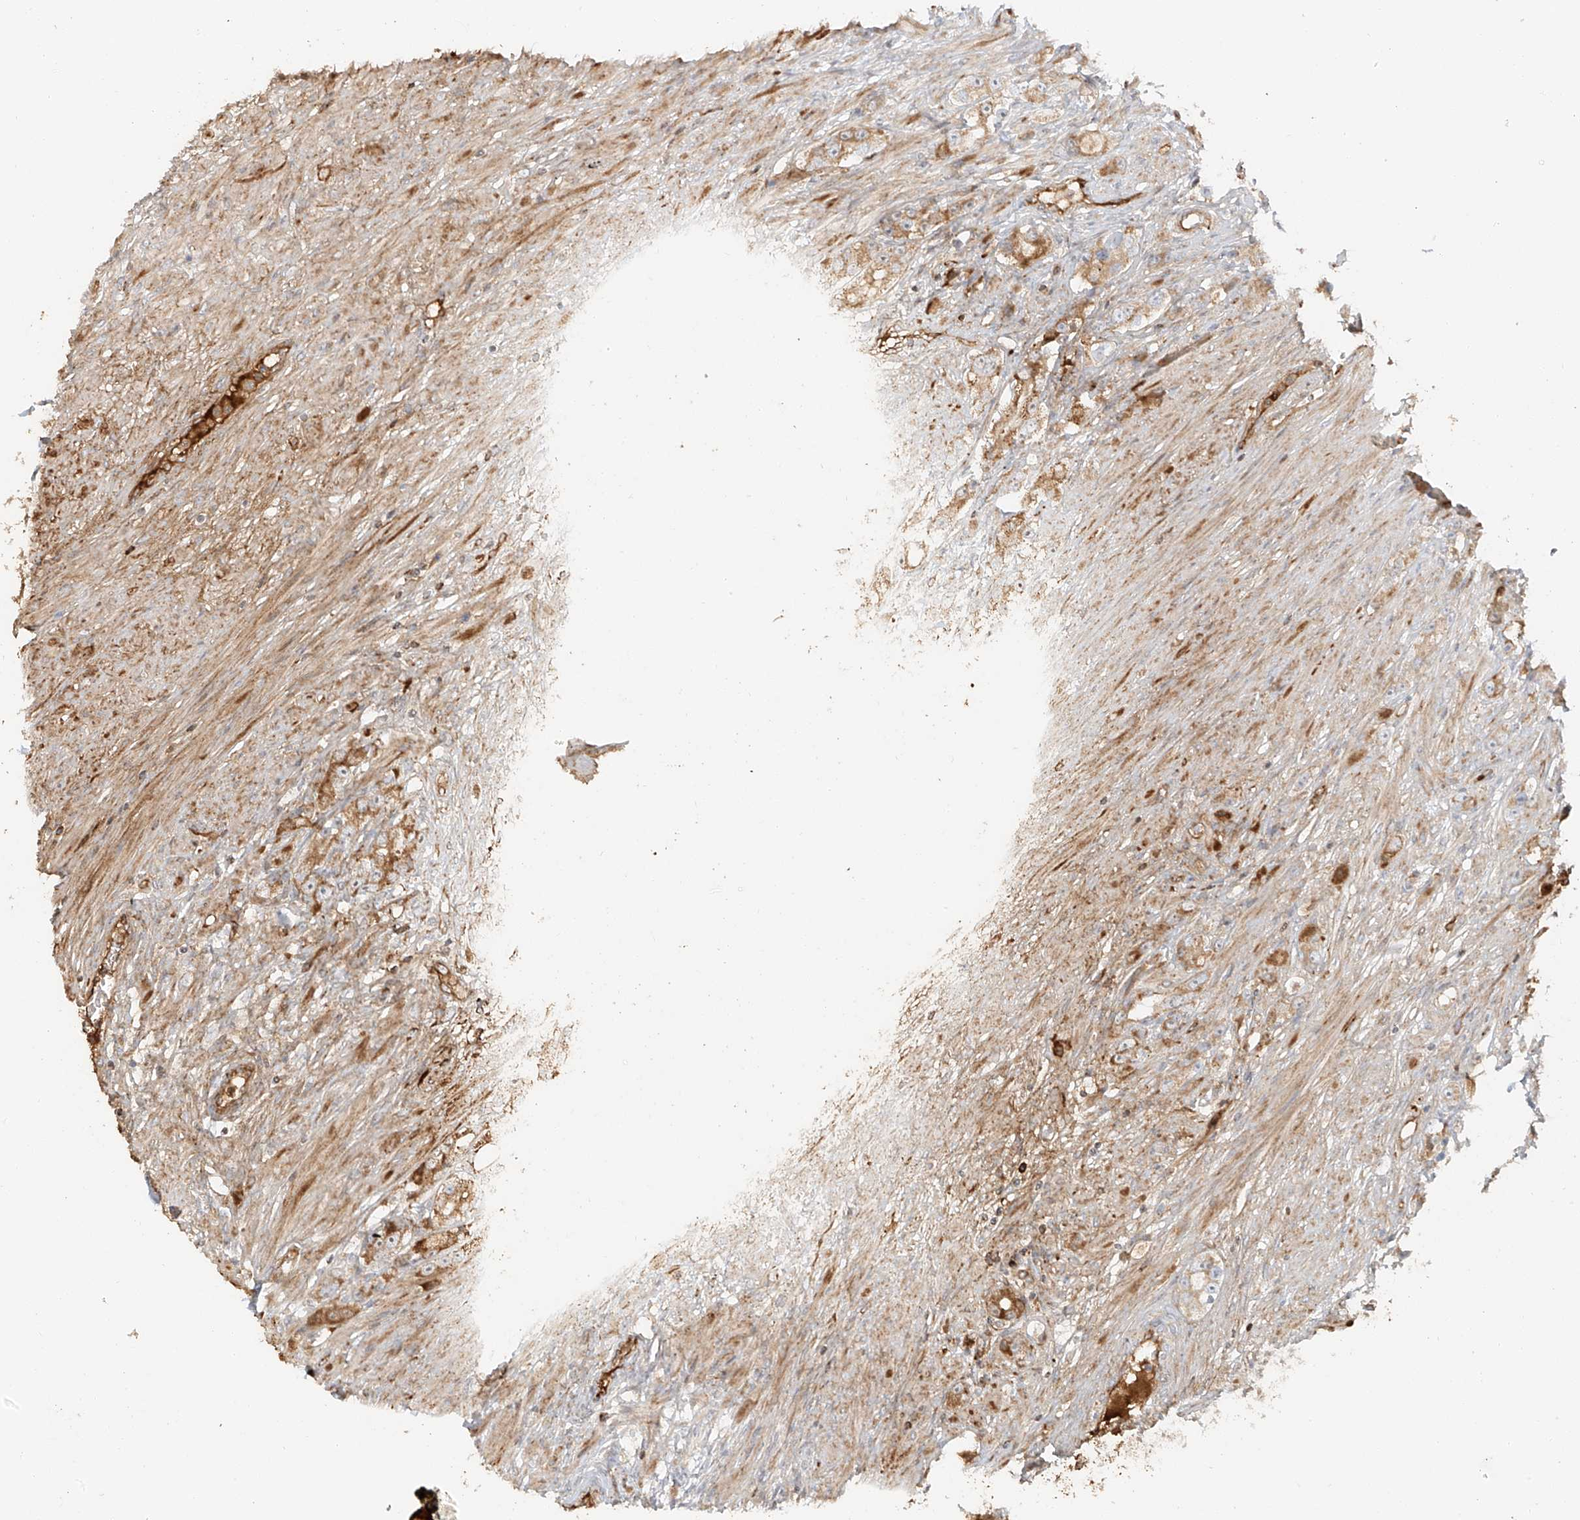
{"staining": {"intensity": "moderate", "quantity": "<25%", "location": "cytoplasmic/membranous"}, "tissue": "prostate cancer", "cell_type": "Tumor cells", "image_type": "cancer", "snomed": [{"axis": "morphology", "description": "Adenocarcinoma, High grade"}, {"axis": "topography", "description": "Prostate"}], "caption": "Immunohistochemical staining of human prostate cancer reveals low levels of moderate cytoplasmic/membranous protein positivity in about <25% of tumor cells. (Stains: DAB in brown, nuclei in blue, Microscopy: brightfield microscopy at high magnification).", "gene": "MIPEP", "patient": {"sex": "male", "age": 63}}